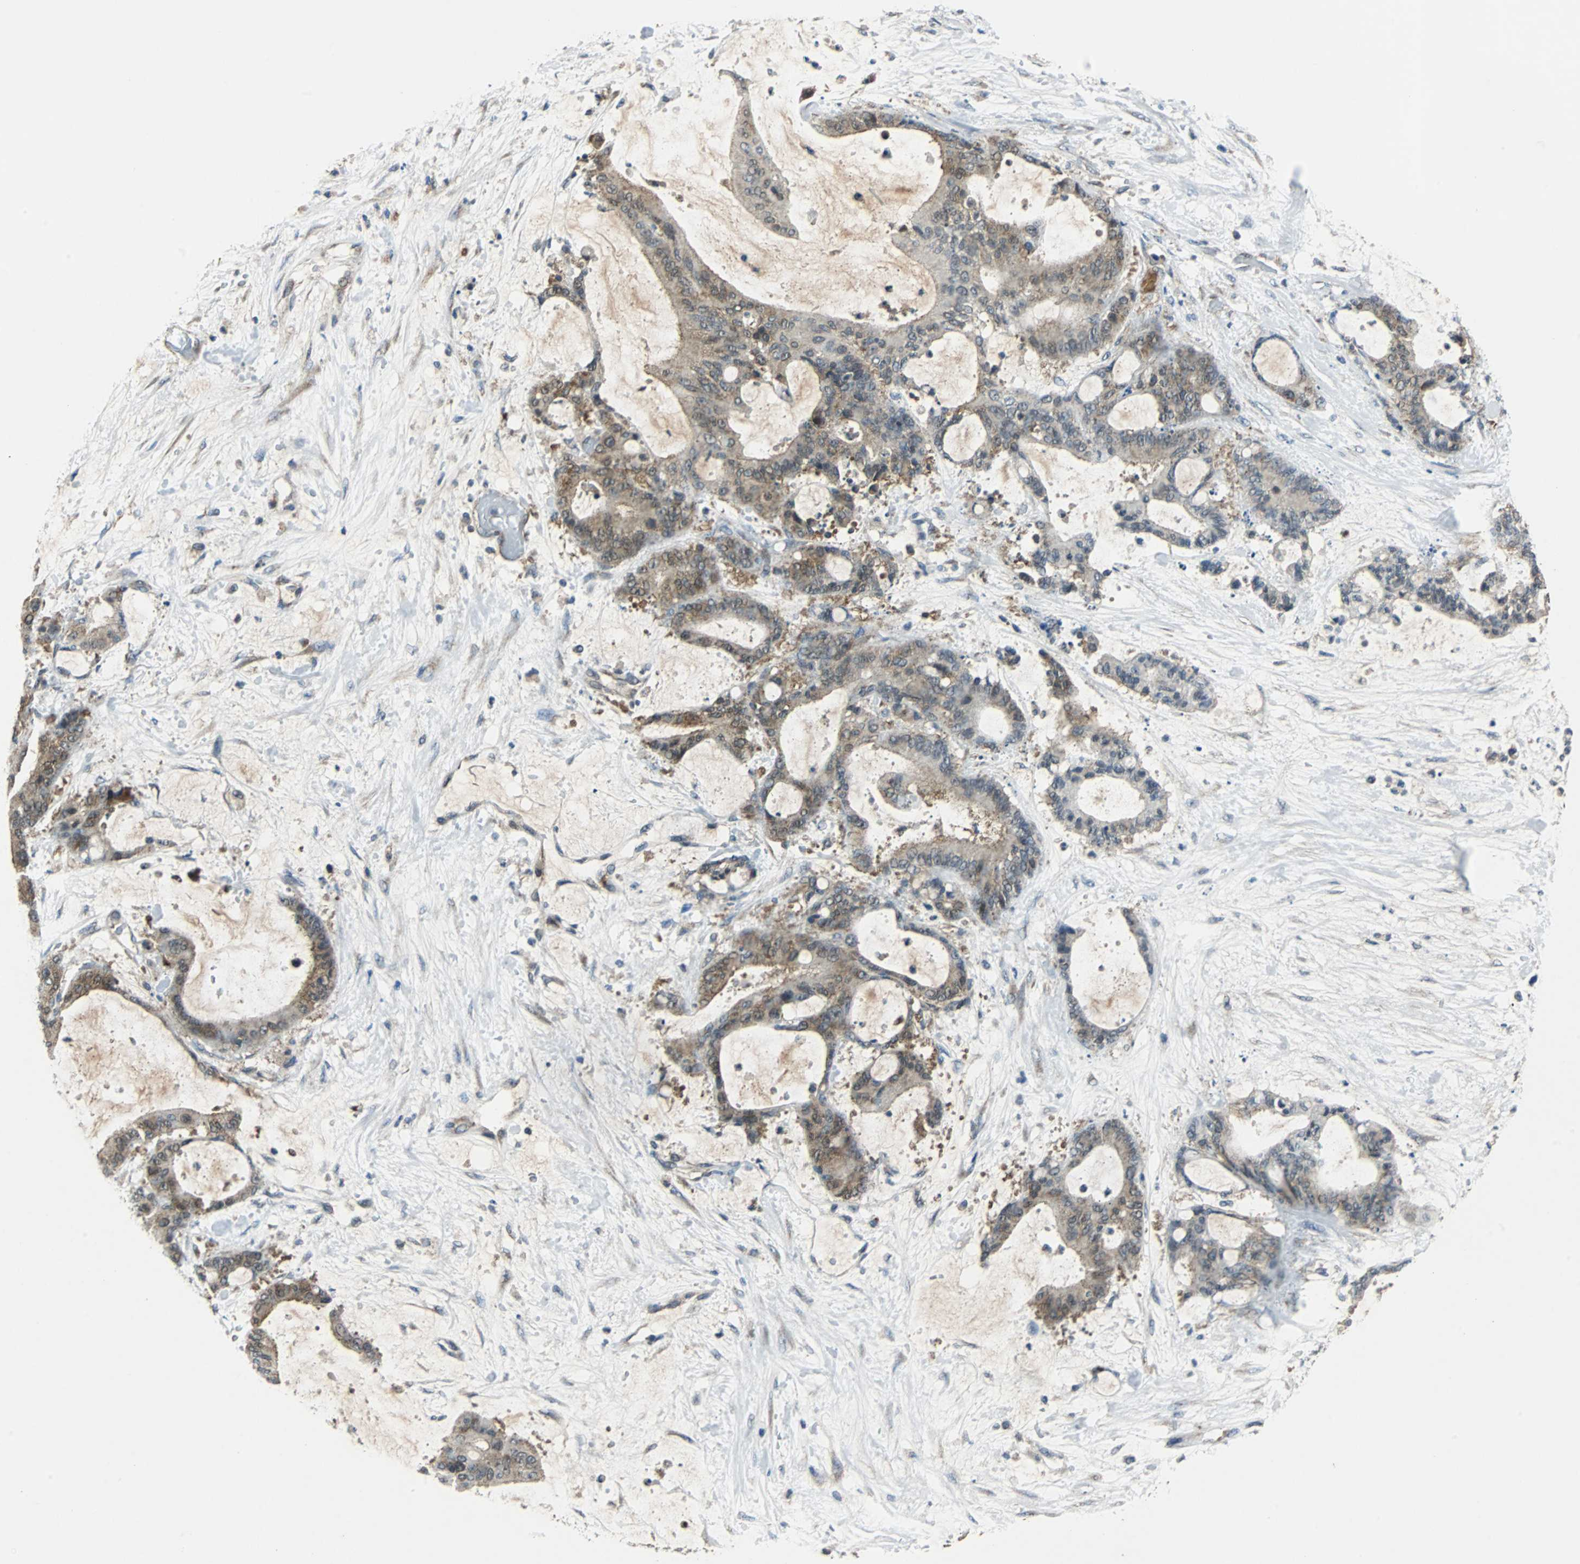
{"staining": {"intensity": "weak", "quantity": "25%-75%", "location": "cytoplasmic/membranous"}, "tissue": "liver cancer", "cell_type": "Tumor cells", "image_type": "cancer", "snomed": [{"axis": "morphology", "description": "Cholangiocarcinoma"}, {"axis": "topography", "description": "Liver"}], "caption": "Liver cancer stained for a protein (brown) reveals weak cytoplasmic/membranous positive staining in about 25%-75% of tumor cells.", "gene": "VBP1", "patient": {"sex": "female", "age": 73}}